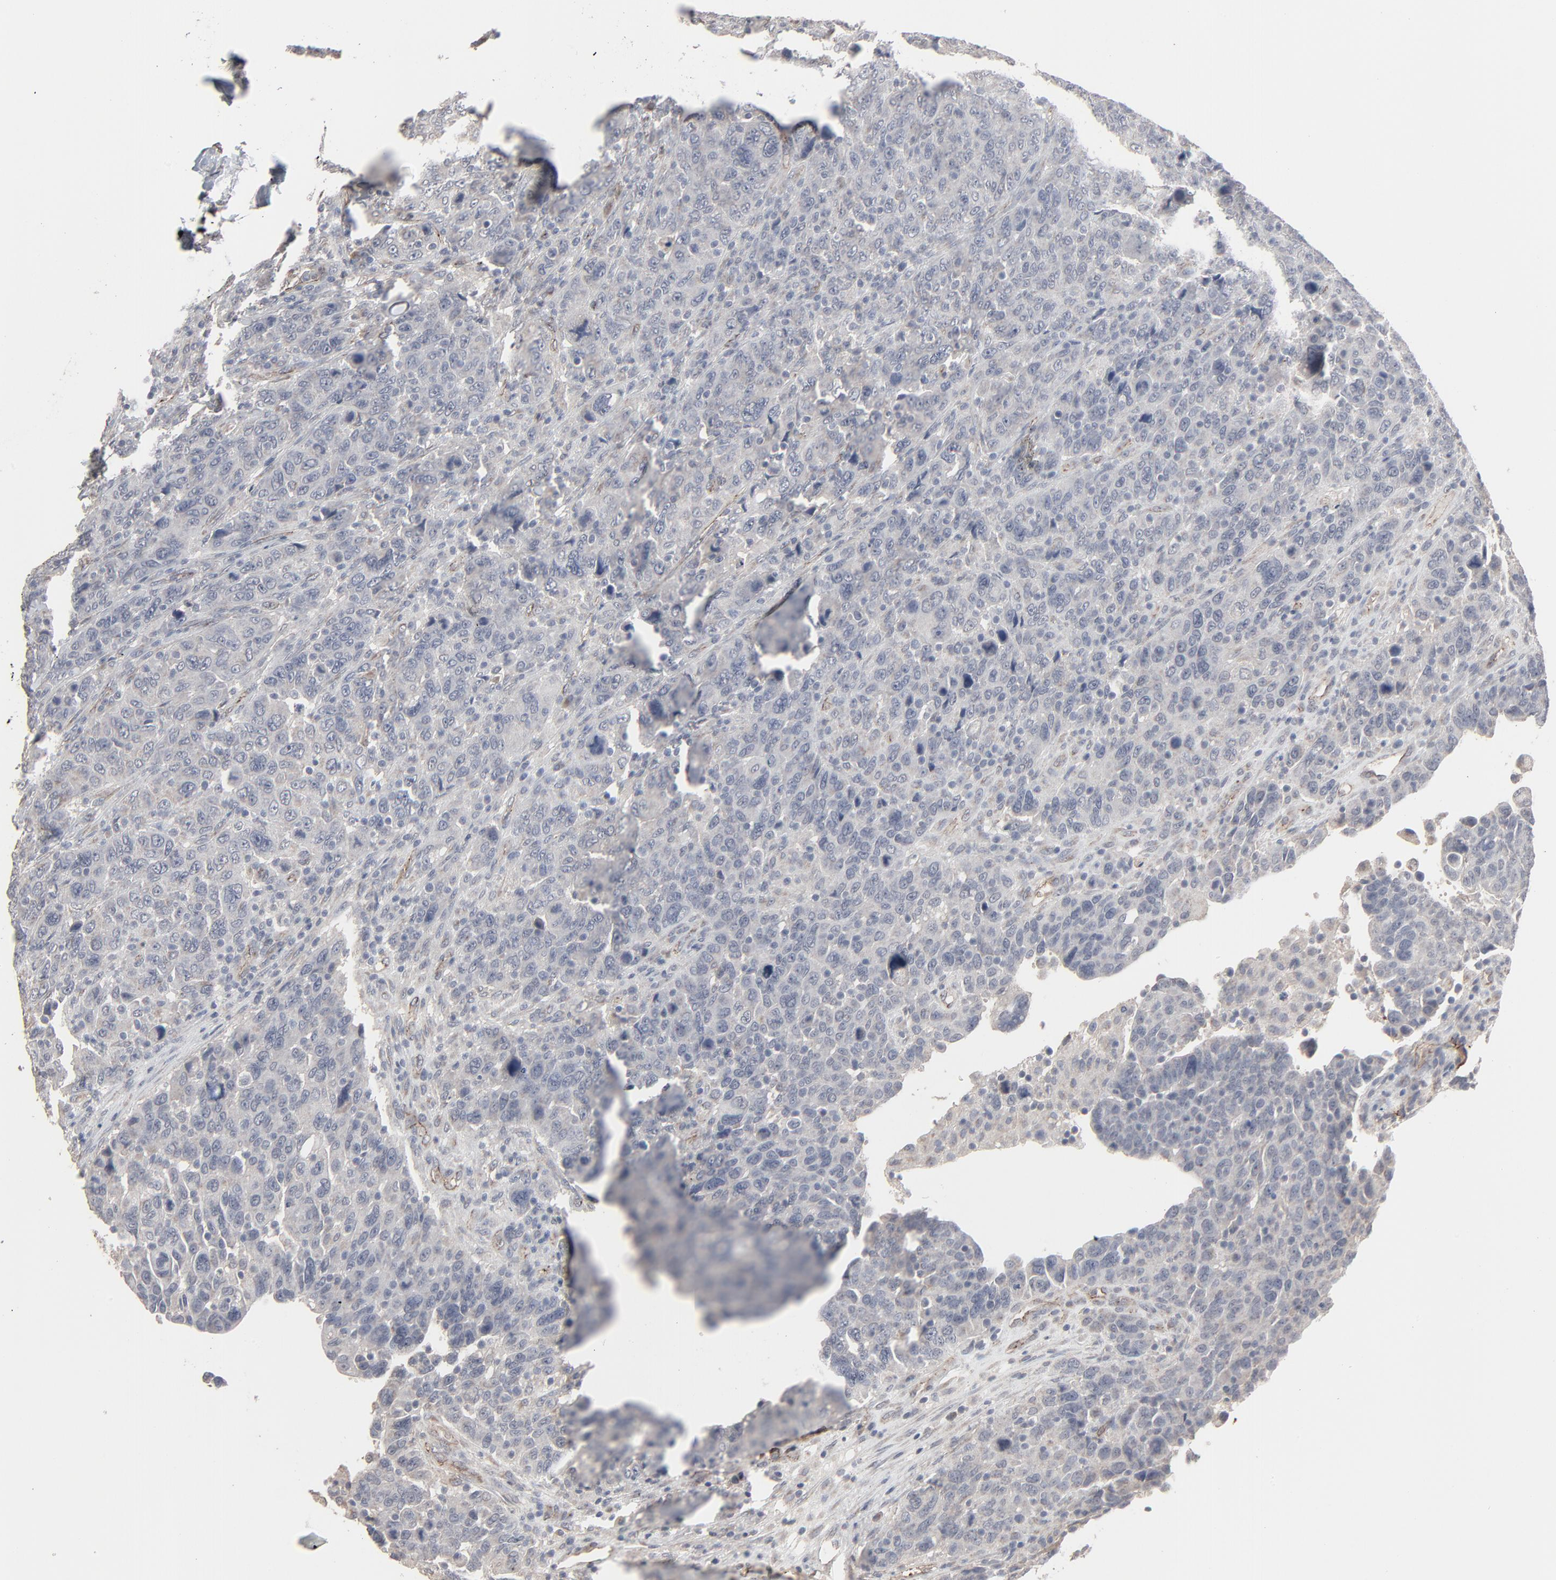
{"staining": {"intensity": "negative", "quantity": "none", "location": "none"}, "tissue": "breast cancer", "cell_type": "Tumor cells", "image_type": "cancer", "snomed": [{"axis": "morphology", "description": "Duct carcinoma"}, {"axis": "topography", "description": "Breast"}], "caption": "The photomicrograph demonstrates no staining of tumor cells in breast cancer.", "gene": "JAM3", "patient": {"sex": "female", "age": 37}}